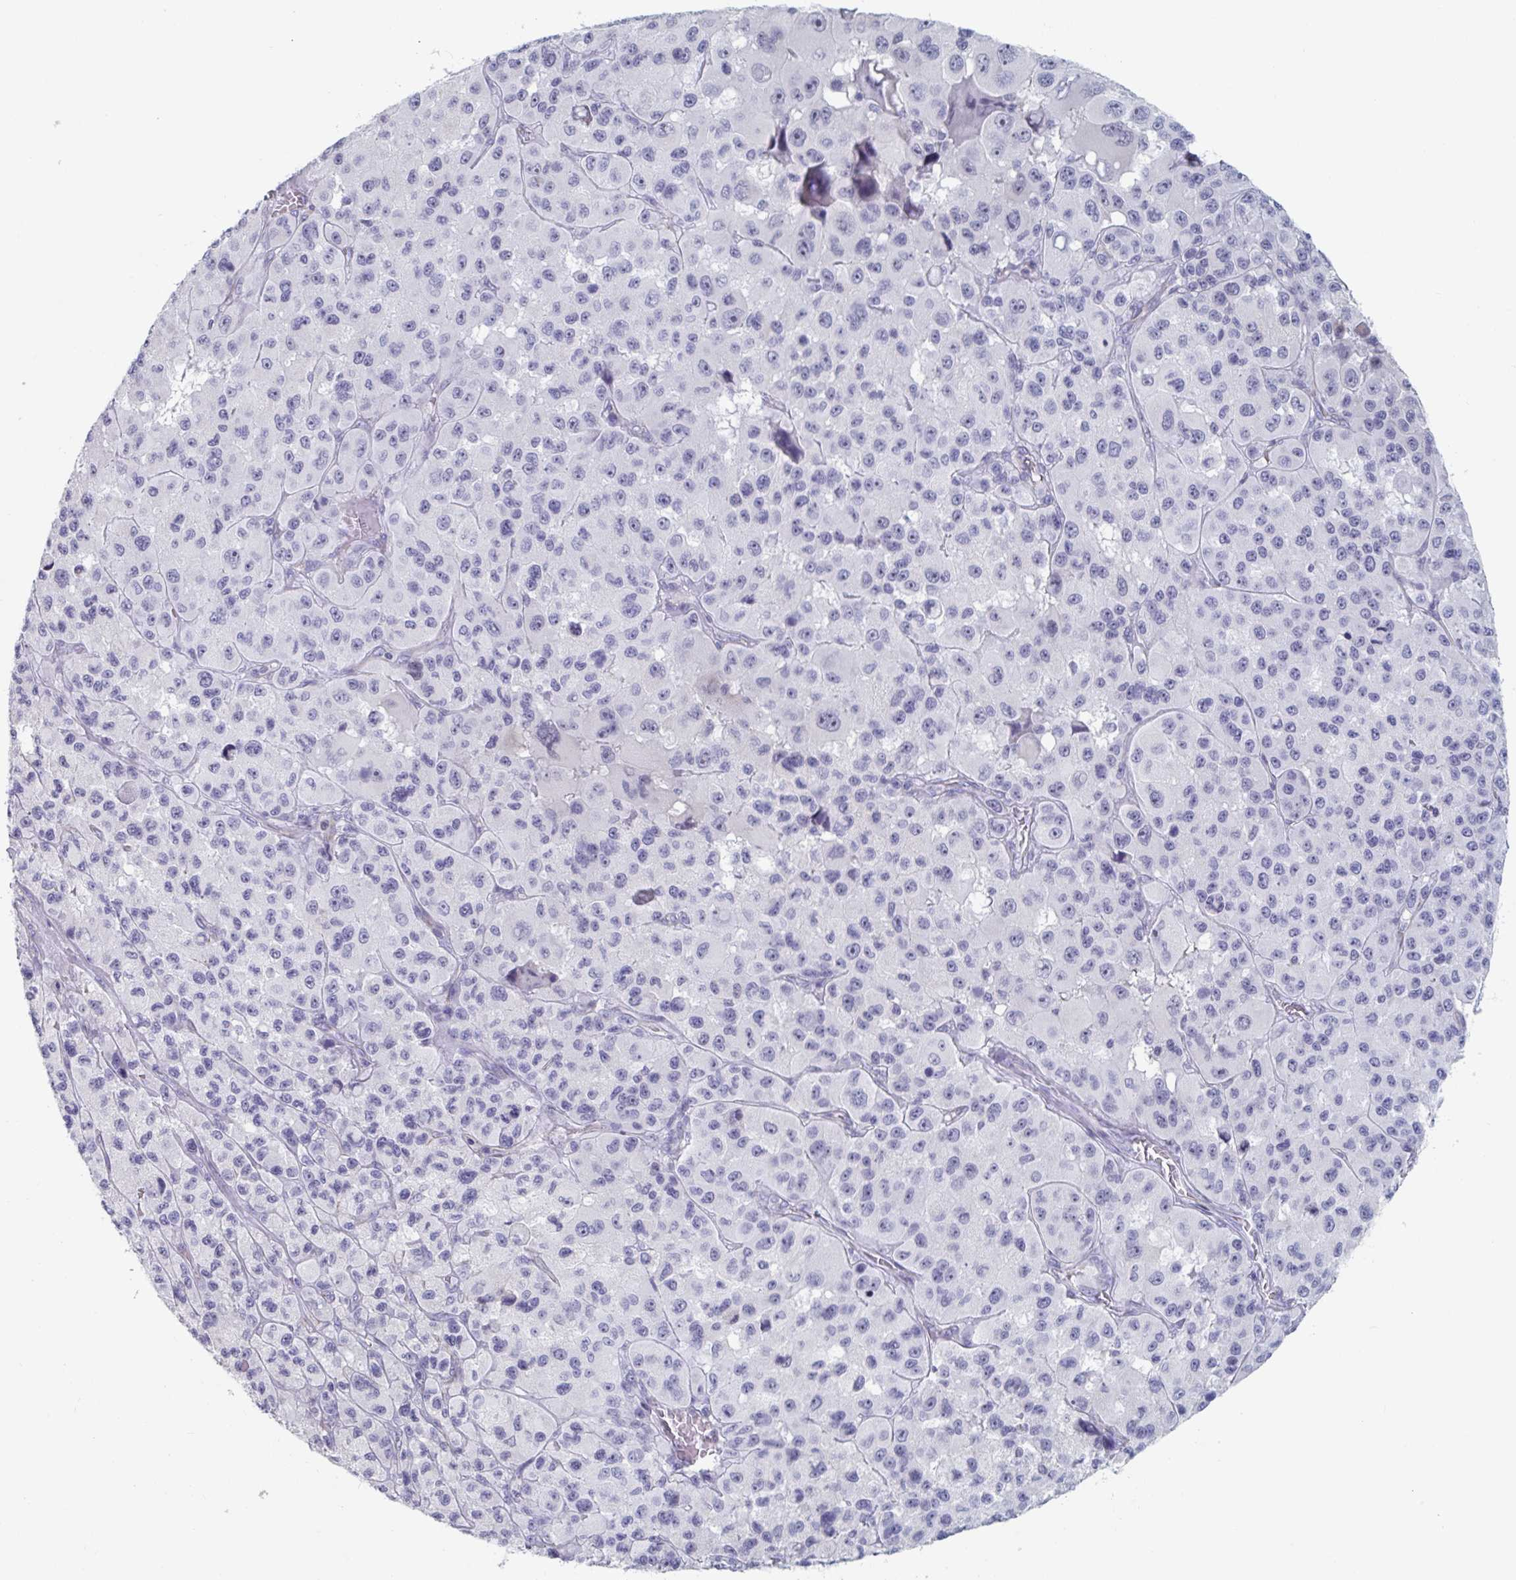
{"staining": {"intensity": "negative", "quantity": "none", "location": "none"}, "tissue": "melanoma", "cell_type": "Tumor cells", "image_type": "cancer", "snomed": [{"axis": "morphology", "description": "Malignant melanoma, Metastatic site"}, {"axis": "topography", "description": "Lymph node"}], "caption": "A histopathology image of human malignant melanoma (metastatic site) is negative for staining in tumor cells.", "gene": "FOXA1", "patient": {"sex": "female", "age": 65}}